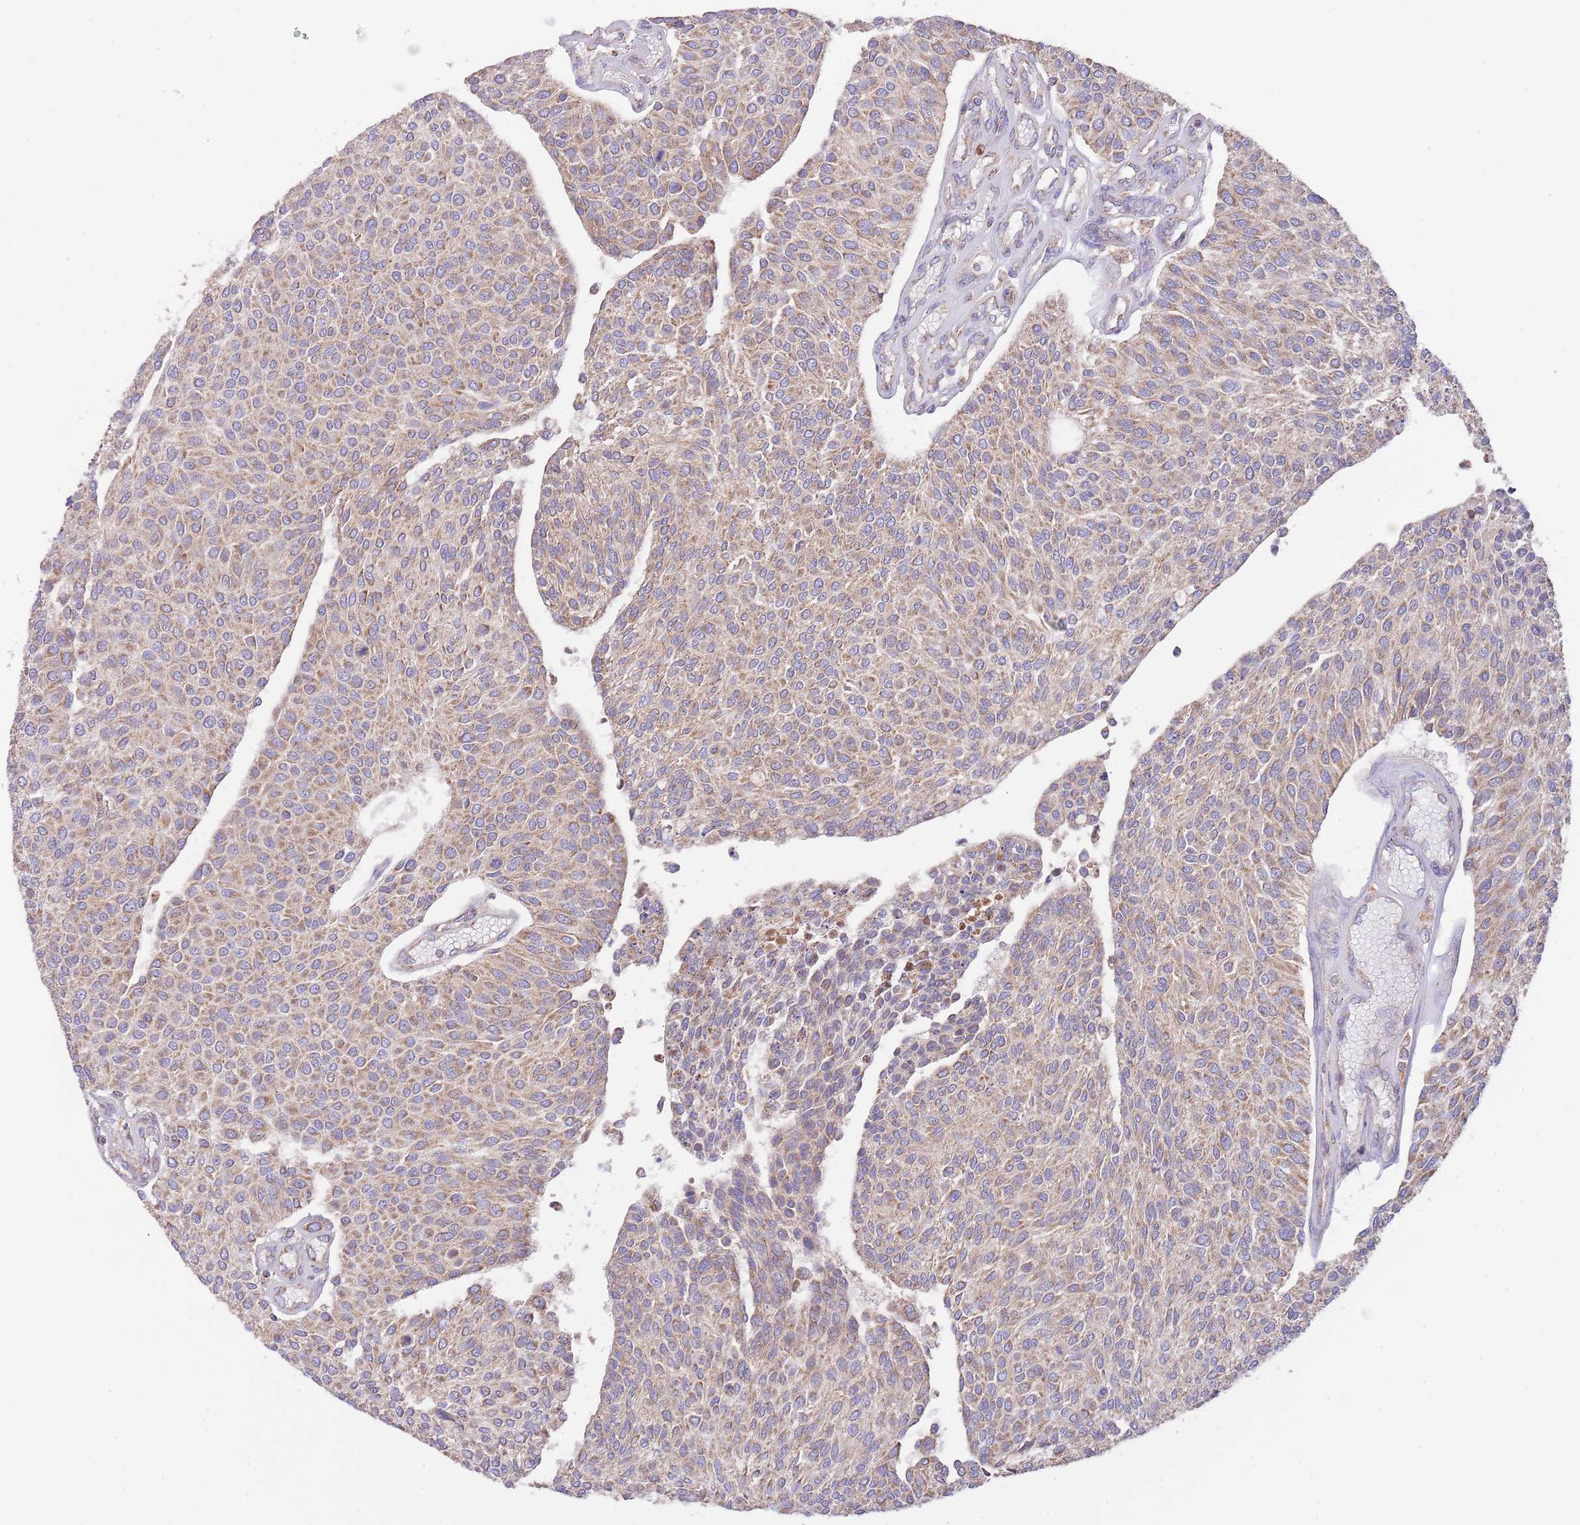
{"staining": {"intensity": "moderate", "quantity": ">75%", "location": "cytoplasmic/membranous"}, "tissue": "urothelial cancer", "cell_type": "Tumor cells", "image_type": "cancer", "snomed": [{"axis": "morphology", "description": "Urothelial carcinoma, NOS"}, {"axis": "topography", "description": "Urinary bladder"}], "caption": "There is medium levels of moderate cytoplasmic/membranous positivity in tumor cells of transitional cell carcinoma, as demonstrated by immunohistochemical staining (brown color).", "gene": "DNAJA3", "patient": {"sex": "male", "age": 55}}